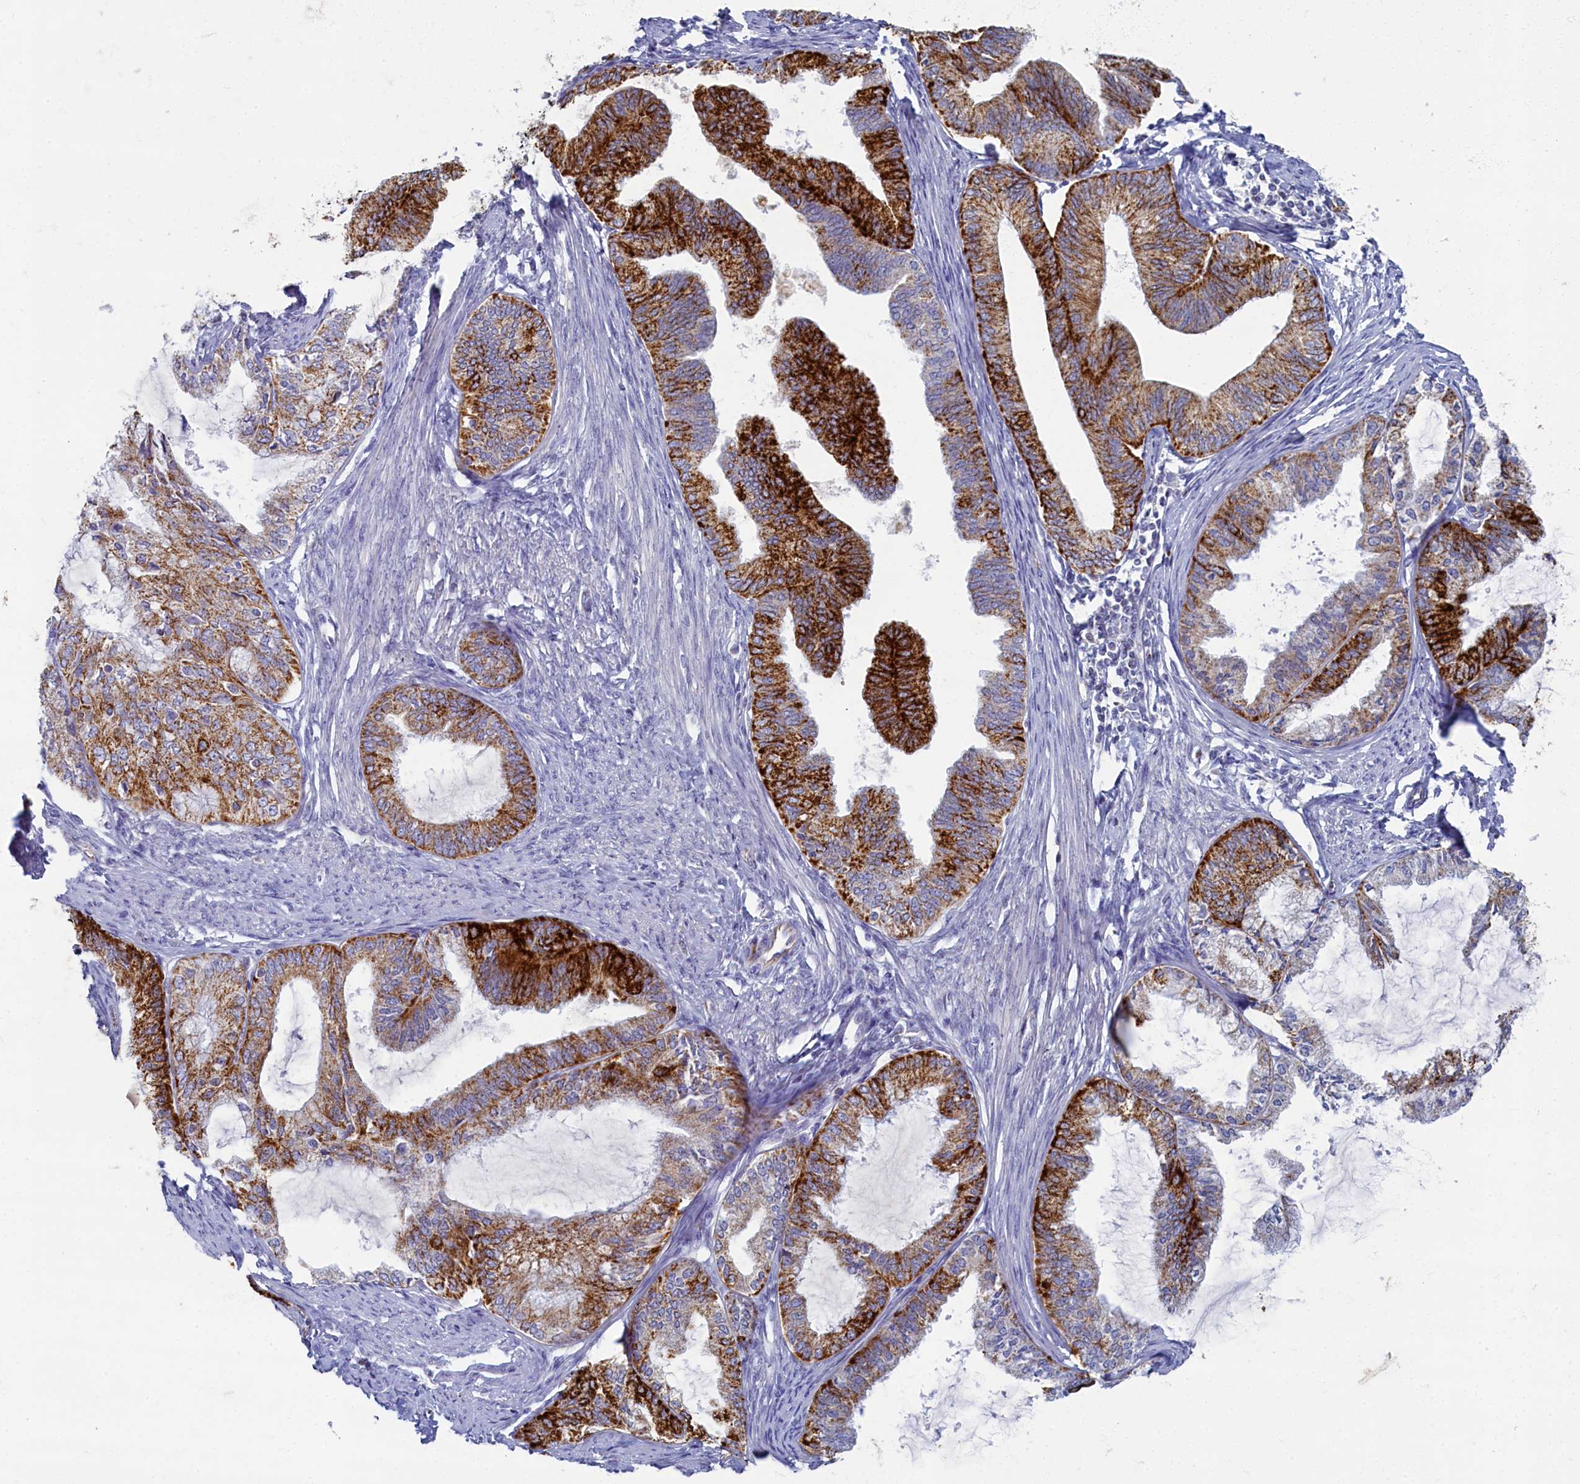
{"staining": {"intensity": "strong", "quantity": ">75%", "location": "cytoplasmic/membranous"}, "tissue": "endometrial cancer", "cell_type": "Tumor cells", "image_type": "cancer", "snomed": [{"axis": "morphology", "description": "Adenocarcinoma, NOS"}, {"axis": "topography", "description": "Endometrium"}], "caption": "Immunohistochemical staining of human endometrial adenocarcinoma shows high levels of strong cytoplasmic/membranous staining in approximately >75% of tumor cells. Immunohistochemistry stains the protein in brown and the nuclei are stained blue.", "gene": "OCIAD2", "patient": {"sex": "female", "age": 86}}